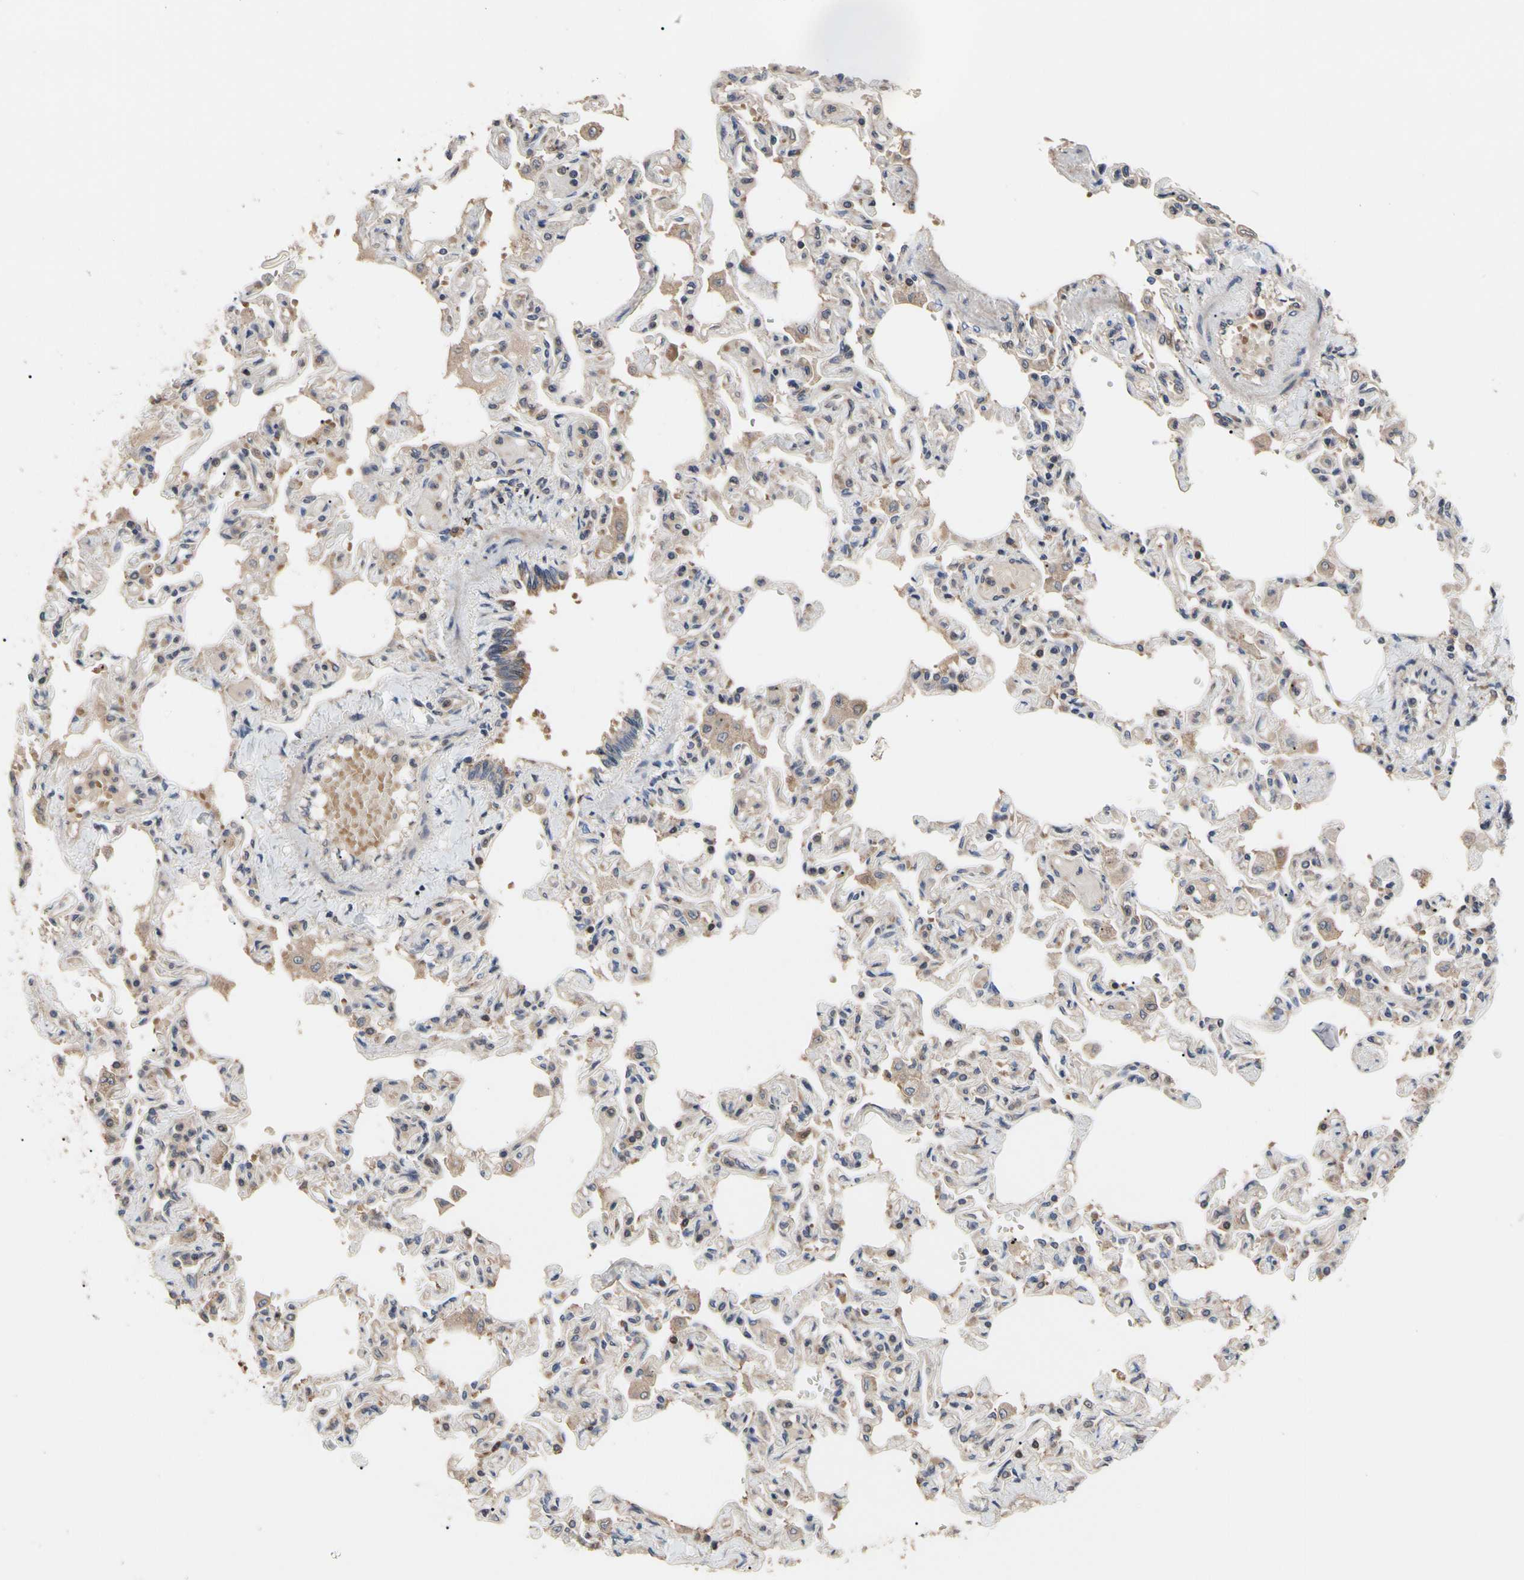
{"staining": {"intensity": "weak", "quantity": "25%-75%", "location": "cytoplasmic/membranous"}, "tissue": "lung", "cell_type": "Alveolar cells", "image_type": "normal", "snomed": [{"axis": "morphology", "description": "Normal tissue, NOS"}, {"axis": "topography", "description": "Lung"}], "caption": "Human lung stained with a brown dye demonstrates weak cytoplasmic/membranous positive staining in approximately 25%-75% of alveolar cells.", "gene": "CYTIP", "patient": {"sex": "male", "age": 21}}